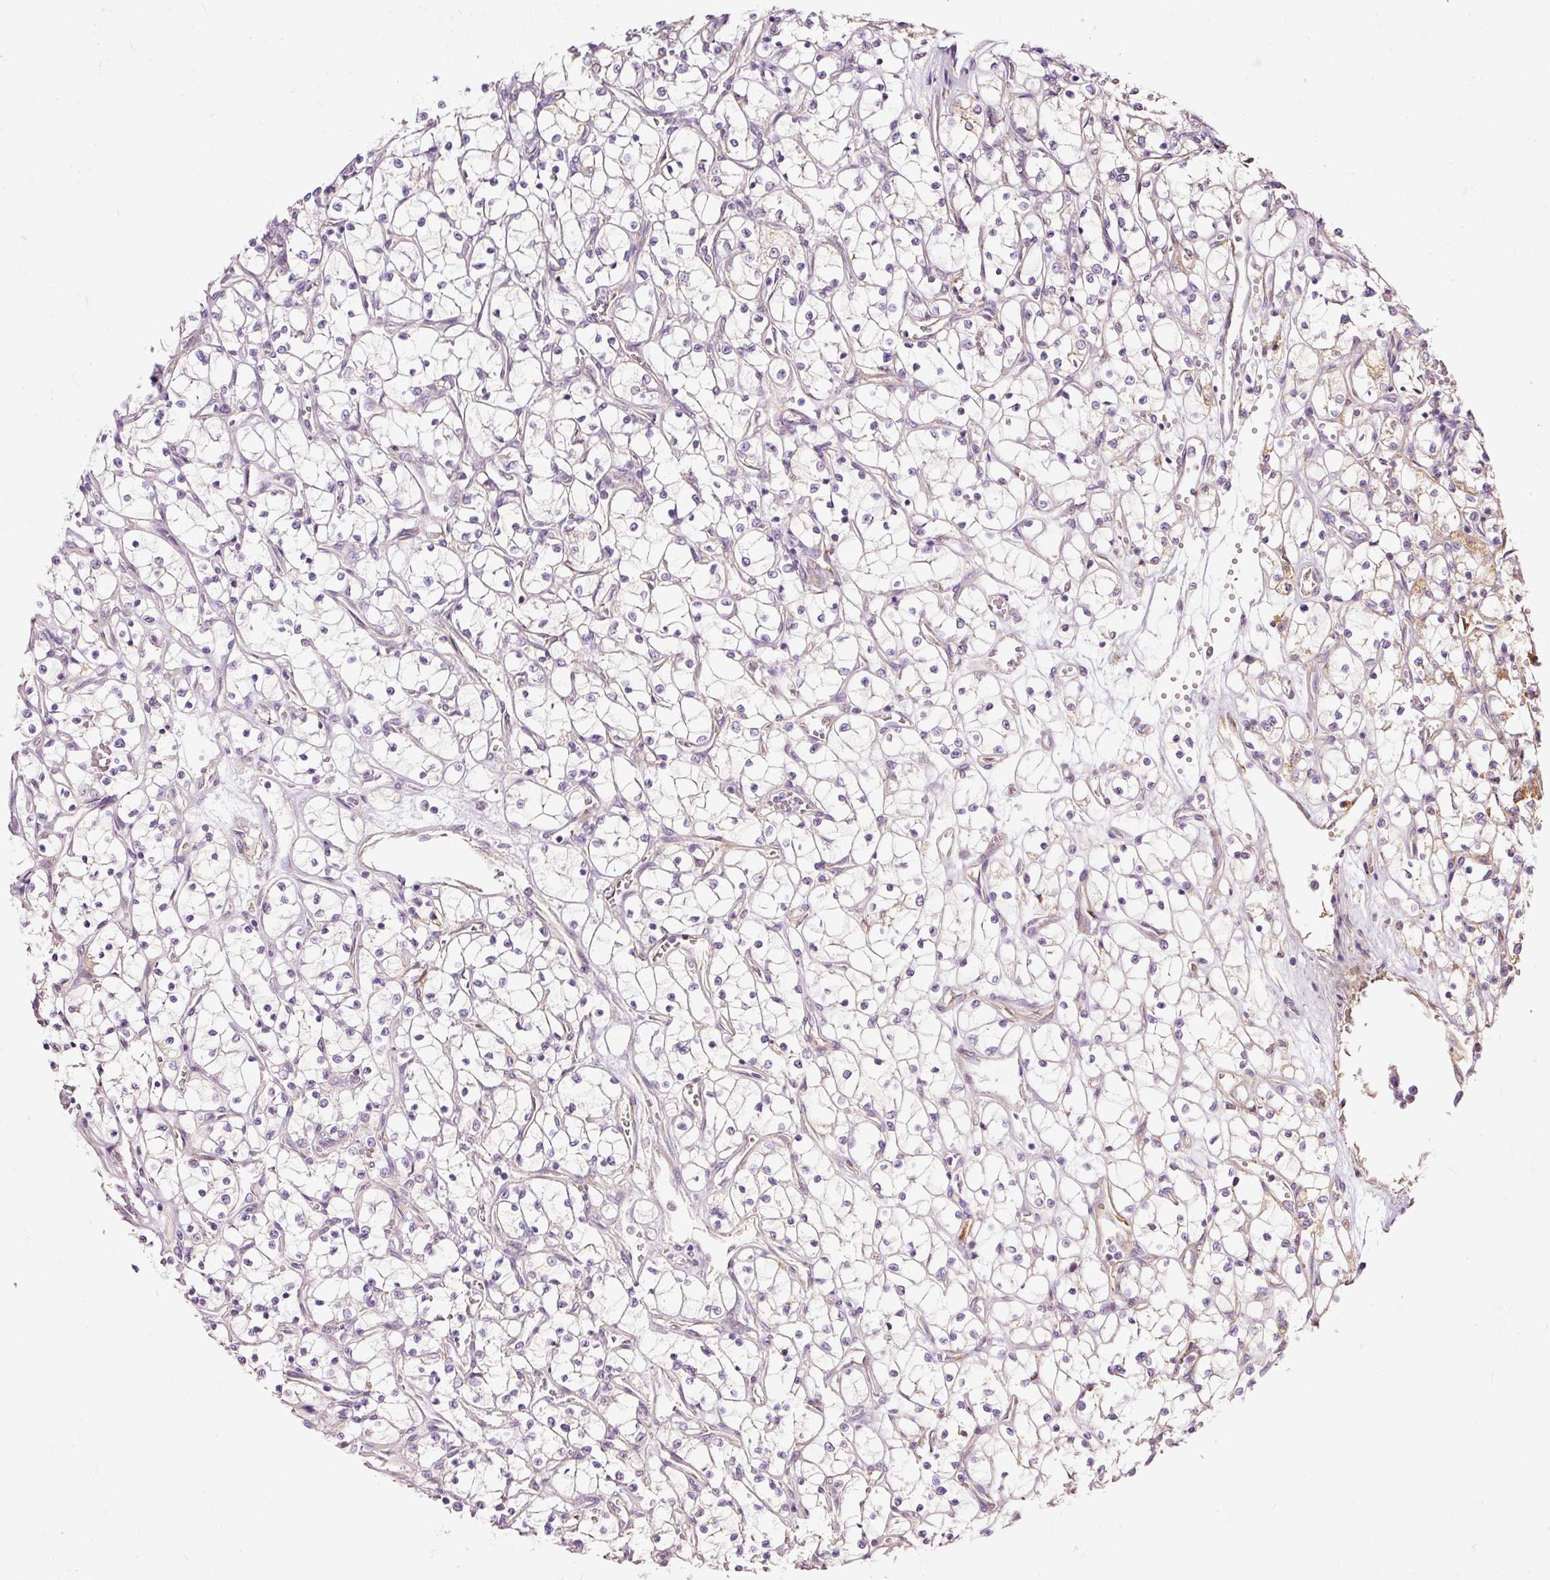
{"staining": {"intensity": "negative", "quantity": "none", "location": "none"}, "tissue": "renal cancer", "cell_type": "Tumor cells", "image_type": "cancer", "snomed": [{"axis": "morphology", "description": "Adenocarcinoma, NOS"}, {"axis": "topography", "description": "Kidney"}], "caption": "DAB (3,3'-diaminobenzidine) immunohistochemical staining of renal adenocarcinoma demonstrates no significant positivity in tumor cells.", "gene": "PAQR9", "patient": {"sex": "female", "age": 69}}